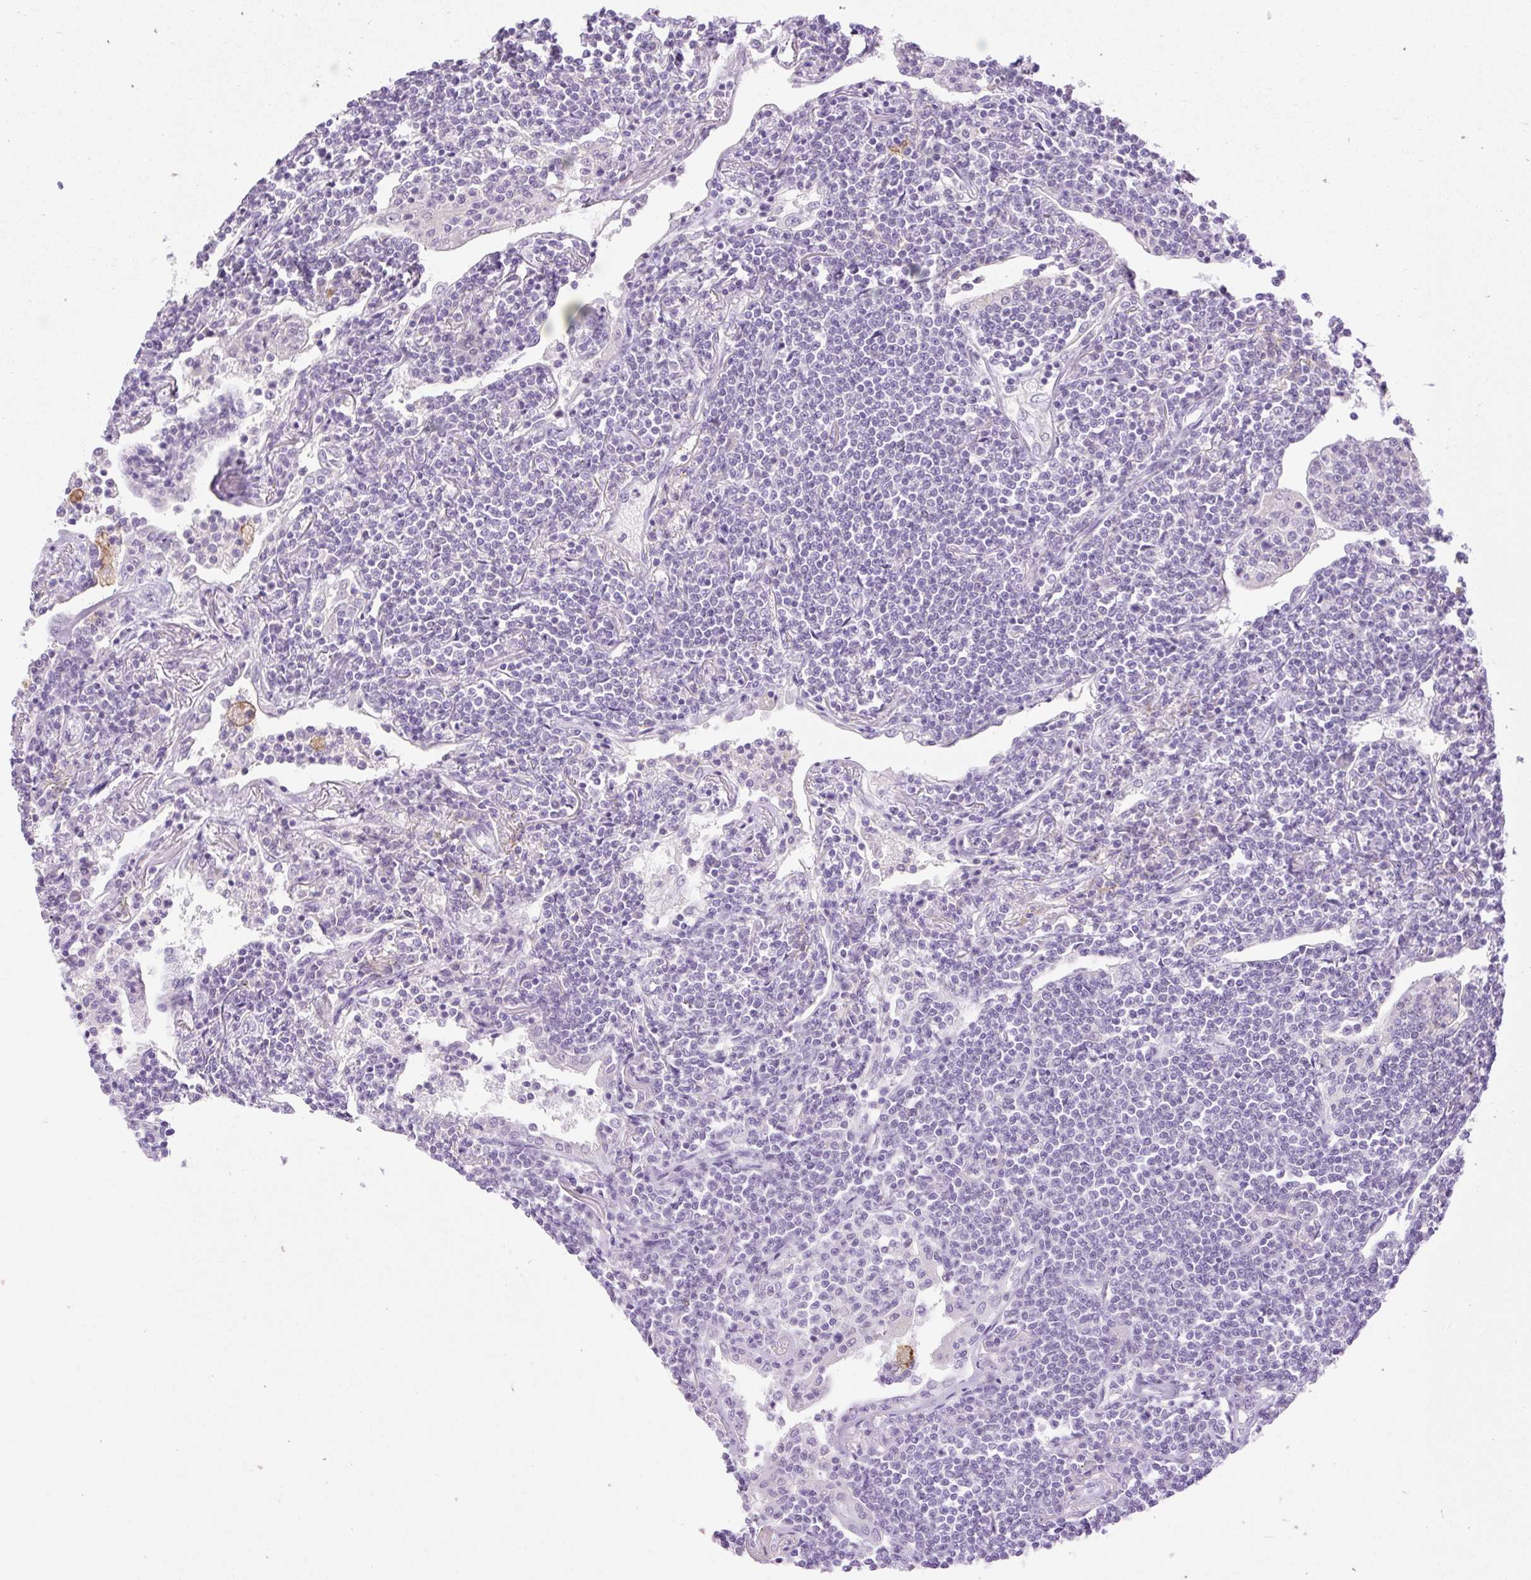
{"staining": {"intensity": "negative", "quantity": "none", "location": "none"}, "tissue": "lymphoma", "cell_type": "Tumor cells", "image_type": "cancer", "snomed": [{"axis": "morphology", "description": "Malignant lymphoma, non-Hodgkin's type, Low grade"}, {"axis": "topography", "description": "Lung"}], "caption": "A high-resolution micrograph shows immunohistochemistry (IHC) staining of malignant lymphoma, non-Hodgkin's type (low-grade), which shows no significant expression in tumor cells.", "gene": "SIGLEC1", "patient": {"sex": "female", "age": 71}}